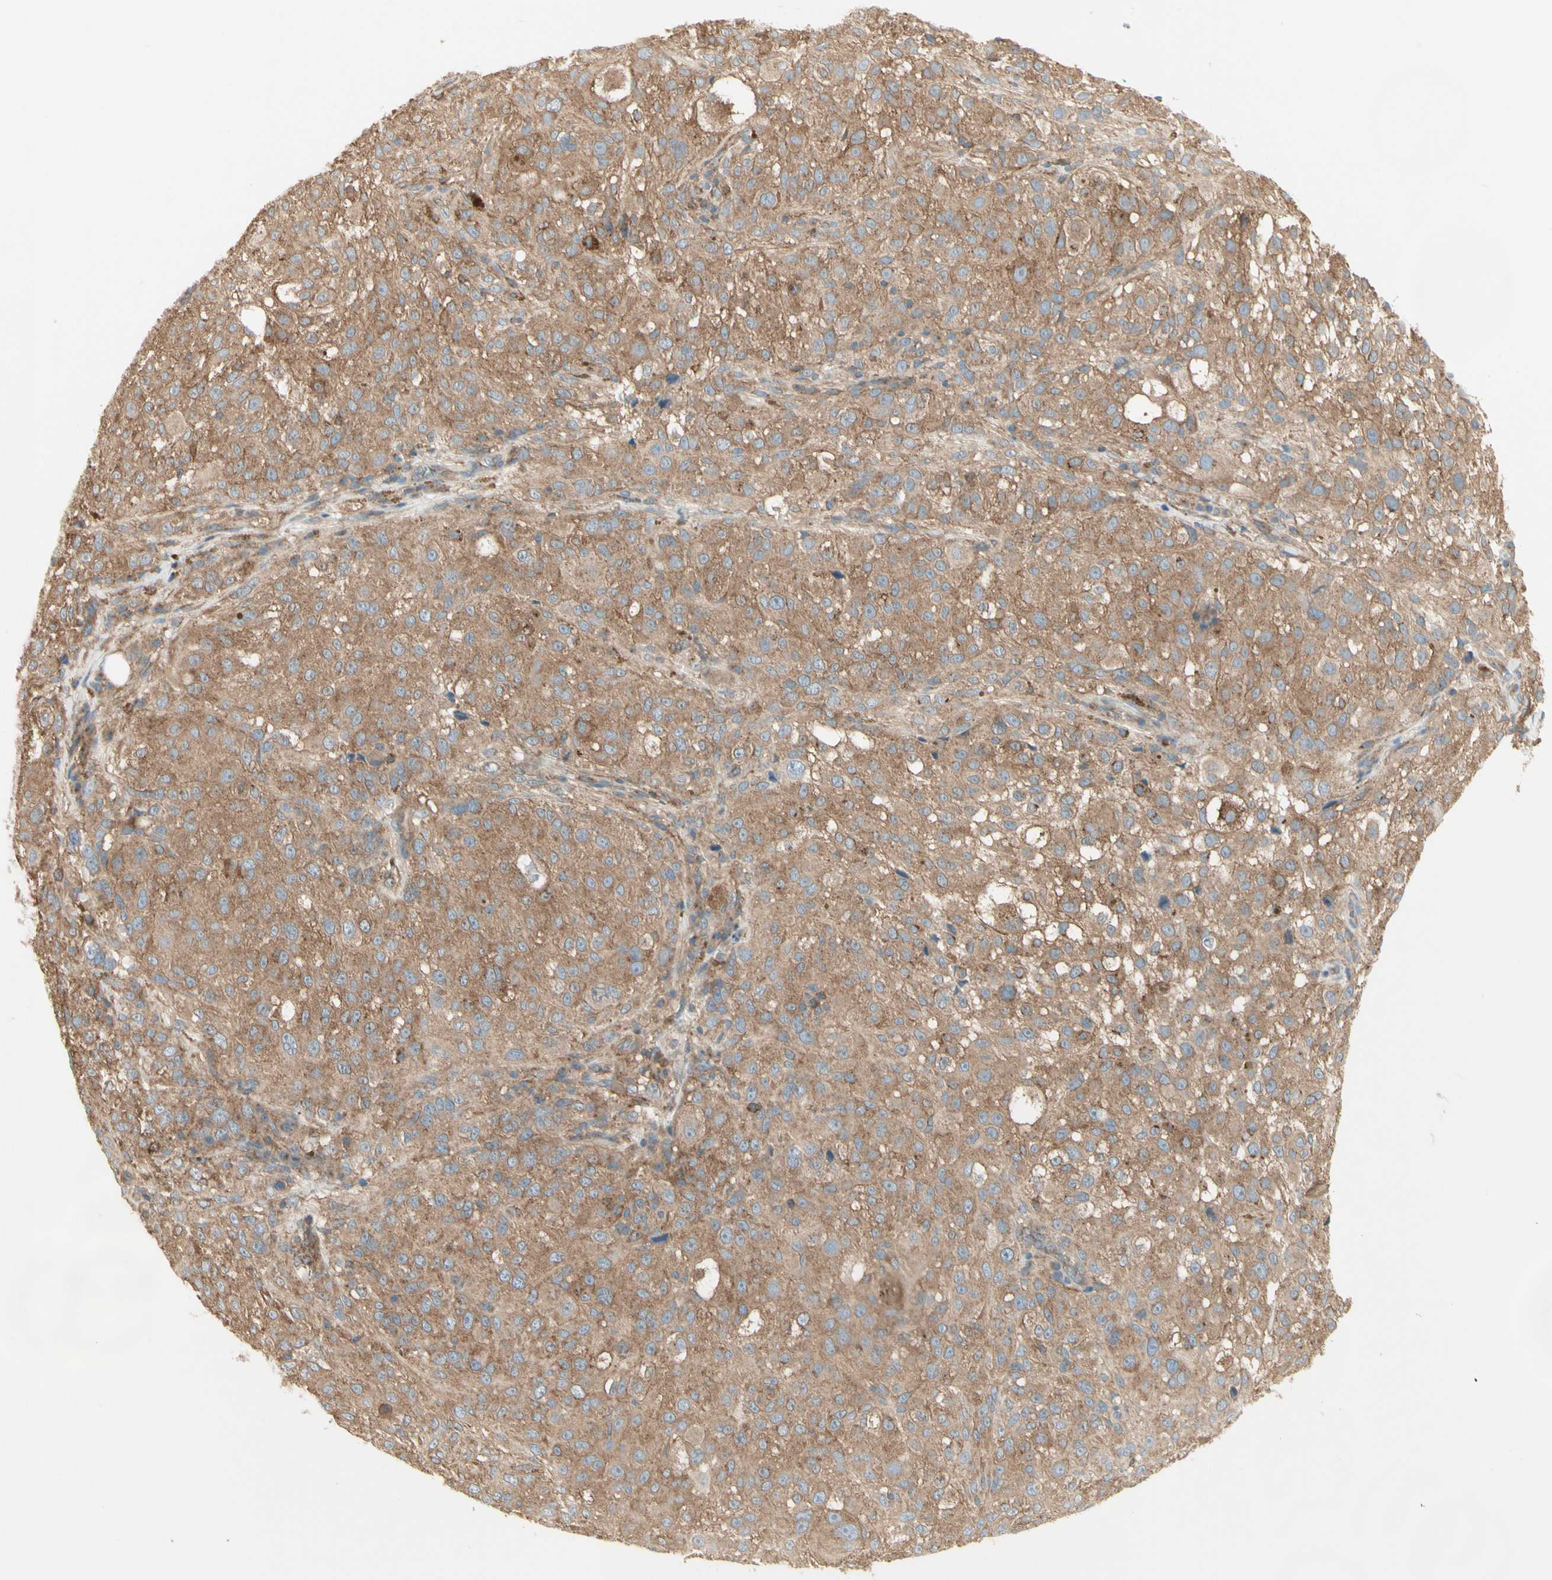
{"staining": {"intensity": "moderate", "quantity": ">75%", "location": "cytoplasmic/membranous"}, "tissue": "melanoma", "cell_type": "Tumor cells", "image_type": "cancer", "snomed": [{"axis": "morphology", "description": "Necrosis, NOS"}, {"axis": "morphology", "description": "Malignant melanoma, NOS"}, {"axis": "topography", "description": "Skin"}], "caption": "Moderate cytoplasmic/membranous positivity is identified in about >75% of tumor cells in melanoma.", "gene": "AGFG1", "patient": {"sex": "female", "age": 87}}